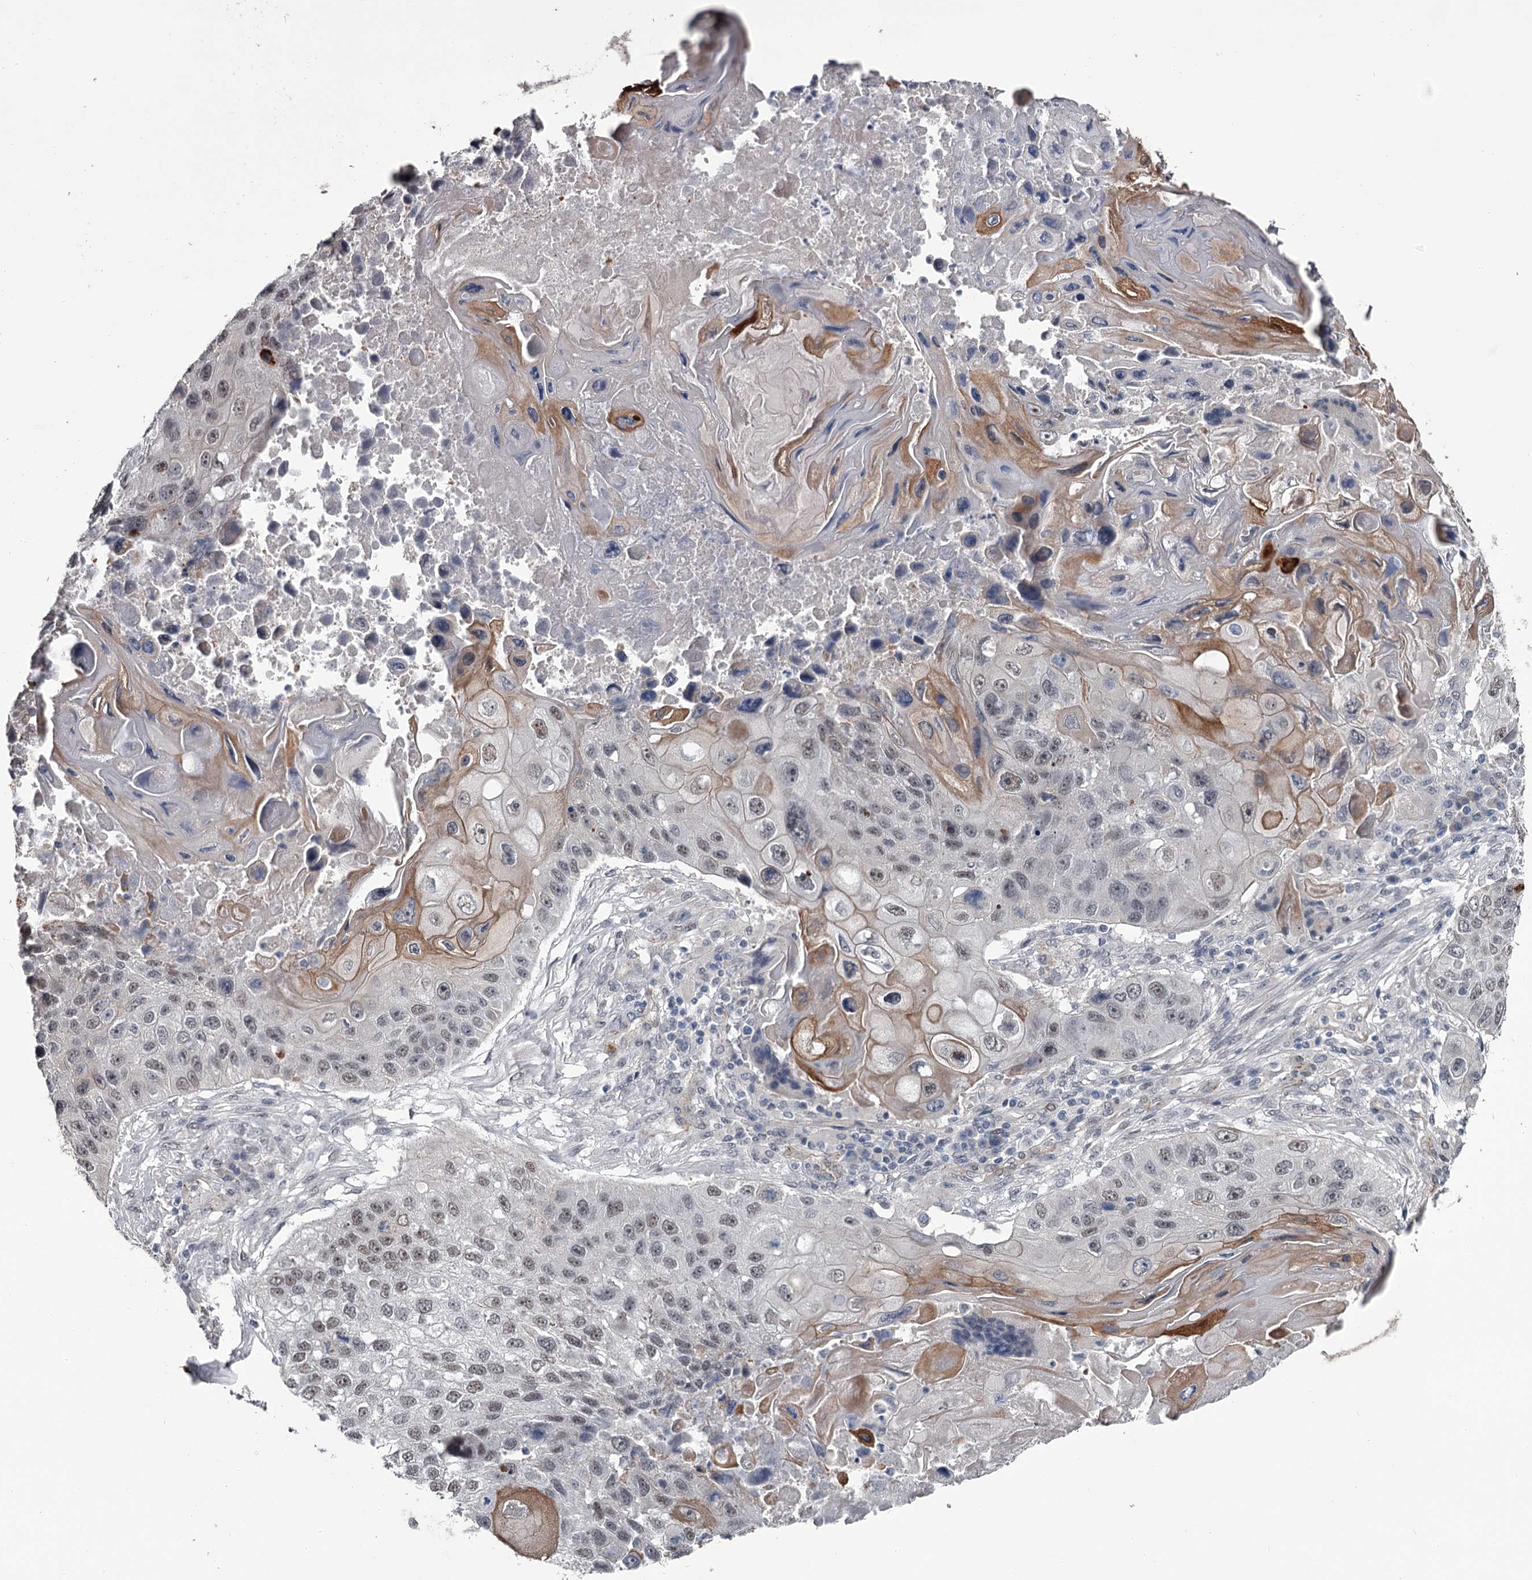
{"staining": {"intensity": "weak", "quantity": "25%-75%", "location": "cytoplasmic/membranous,nuclear"}, "tissue": "lung cancer", "cell_type": "Tumor cells", "image_type": "cancer", "snomed": [{"axis": "morphology", "description": "Squamous cell carcinoma, NOS"}, {"axis": "topography", "description": "Lung"}], "caption": "Brown immunohistochemical staining in lung cancer demonstrates weak cytoplasmic/membranous and nuclear staining in approximately 25%-75% of tumor cells.", "gene": "PRPF40B", "patient": {"sex": "male", "age": 61}}